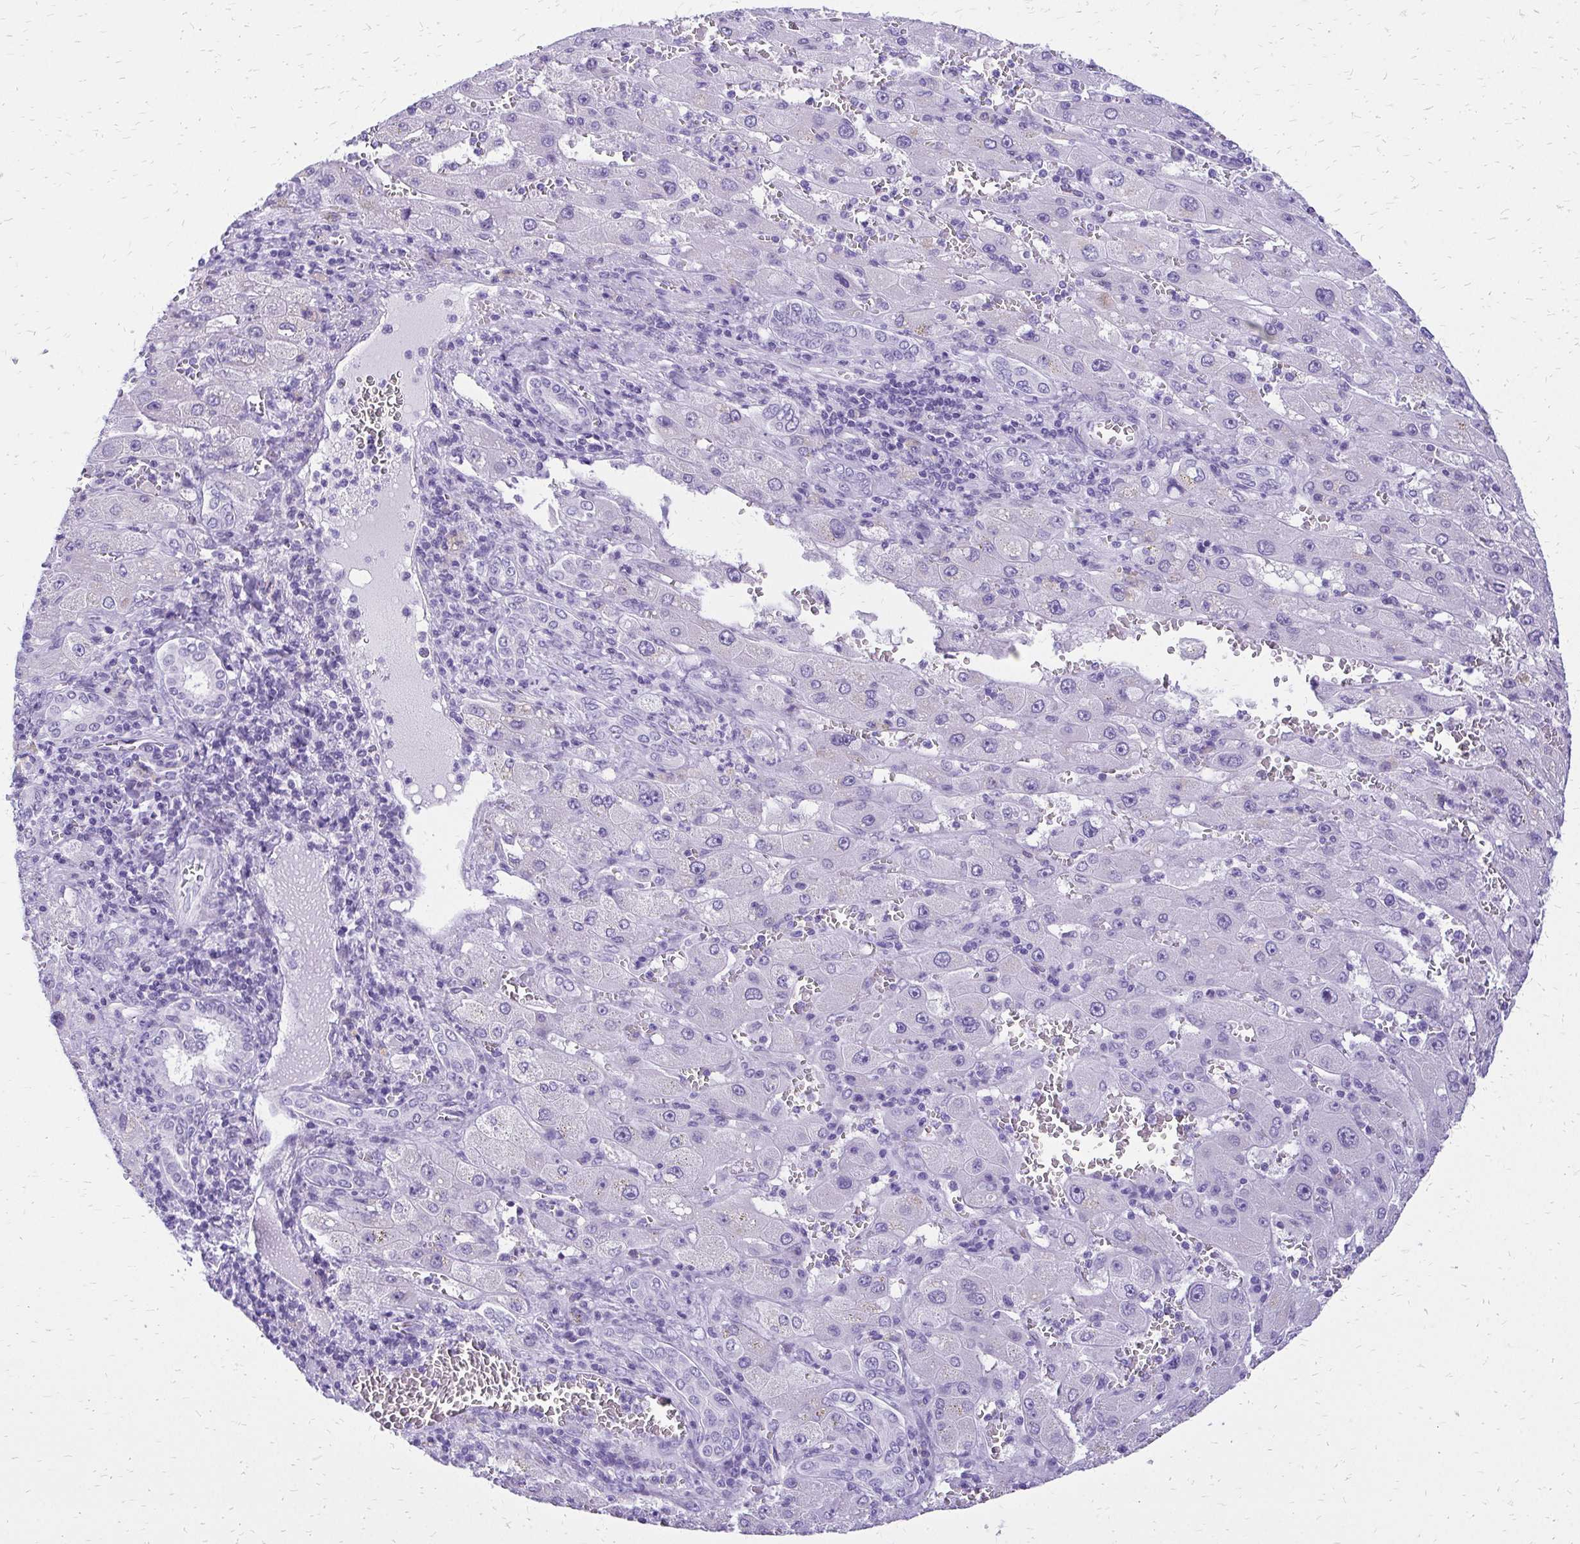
{"staining": {"intensity": "negative", "quantity": "none", "location": "none"}, "tissue": "liver cancer", "cell_type": "Tumor cells", "image_type": "cancer", "snomed": [{"axis": "morphology", "description": "Carcinoma, Hepatocellular, NOS"}, {"axis": "topography", "description": "Liver"}], "caption": "Micrograph shows no protein positivity in tumor cells of hepatocellular carcinoma (liver) tissue.", "gene": "SLC32A1", "patient": {"sex": "female", "age": 73}}